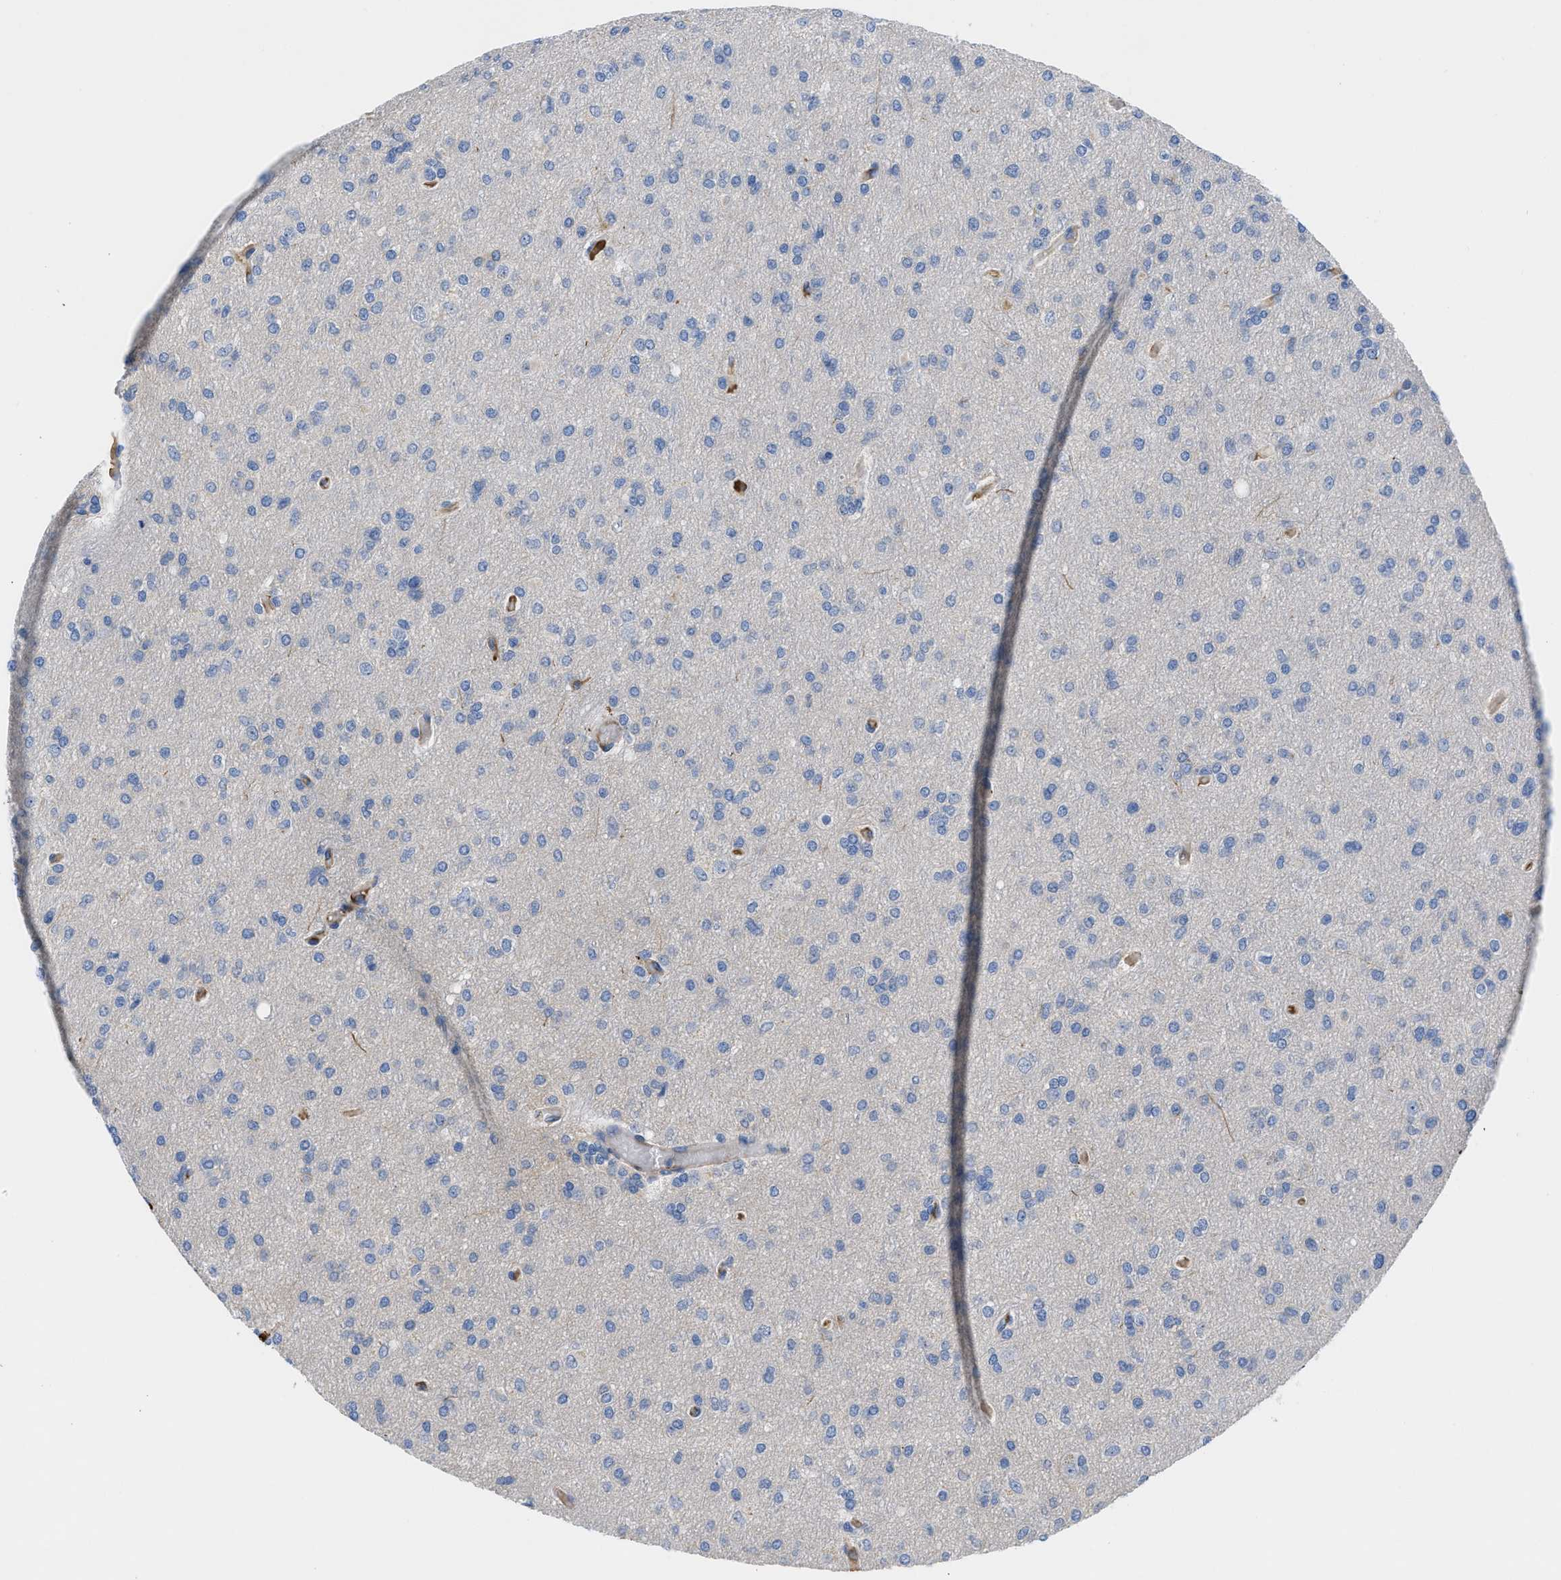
{"staining": {"intensity": "negative", "quantity": "none", "location": "none"}, "tissue": "glioma", "cell_type": "Tumor cells", "image_type": "cancer", "snomed": [{"axis": "morphology", "description": "Glioma, malignant, High grade"}, {"axis": "topography", "description": "Cerebral cortex"}], "caption": "Tumor cells show no significant protein staining in malignant glioma (high-grade).", "gene": "HSPG2", "patient": {"sex": "female", "age": 36}}